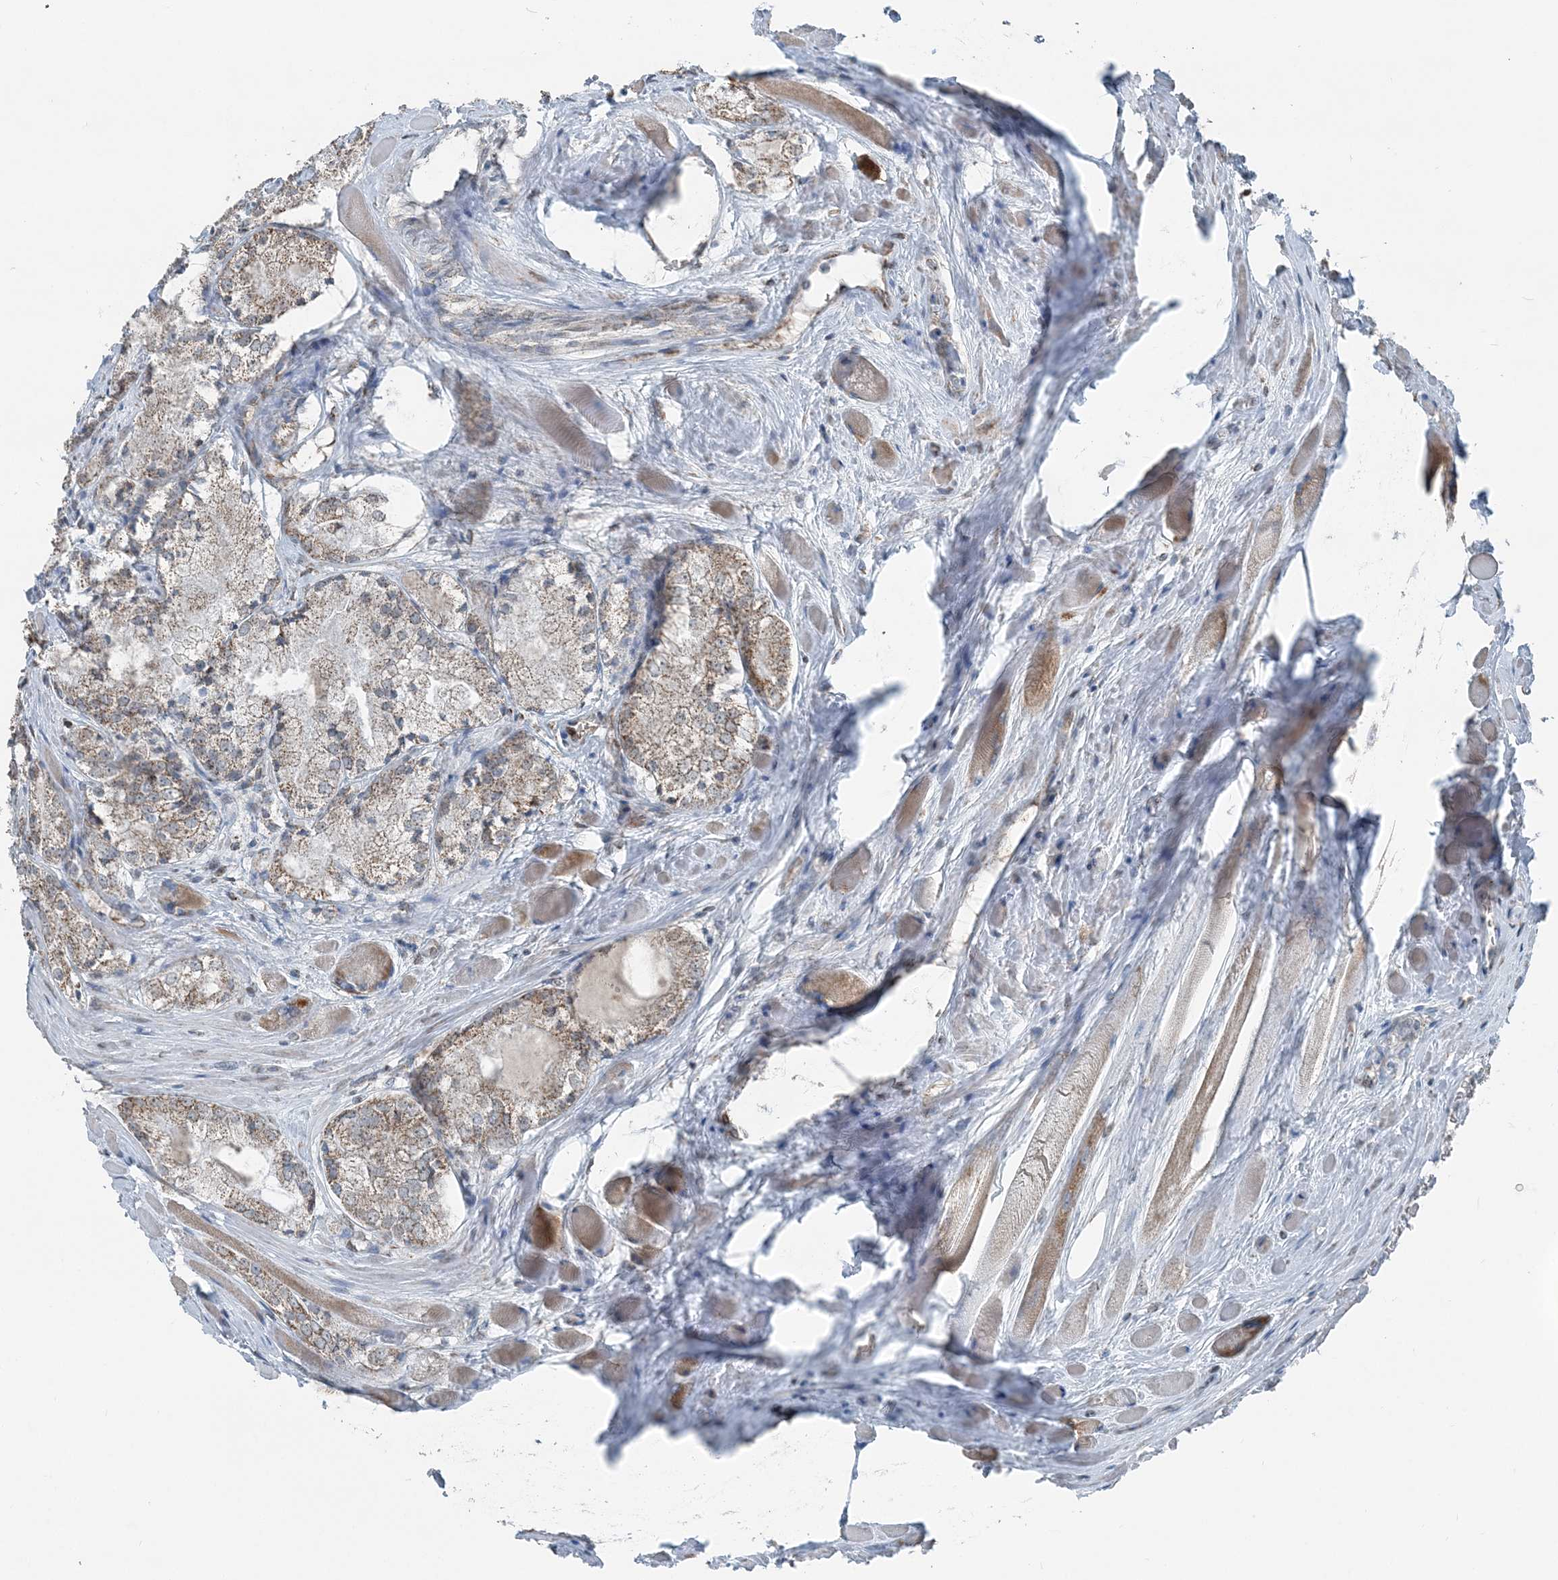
{"staining": {"intensity": "moderate", "quantity": ">75%", "location": "cytoplasmic/membranous"}, "tissue": "prostate cancer", "cell_type": "Tumor cells", "image_type": "cancer", "snomed": [{"axis": "morphology", "description": "Adenocarcinoma, Low grade"}, {"axis": "topography", "description": "Prostate"}], "caption": "The micrograph exhibits staining of prostate cancer (adenocarcinoma (low-grade)), revealing moderate cytoplasmic/membranous protein staining (brown color) within tumor cells.", "gene": "SUCLG1", "patient": {"sex": "male", "age": 67}}